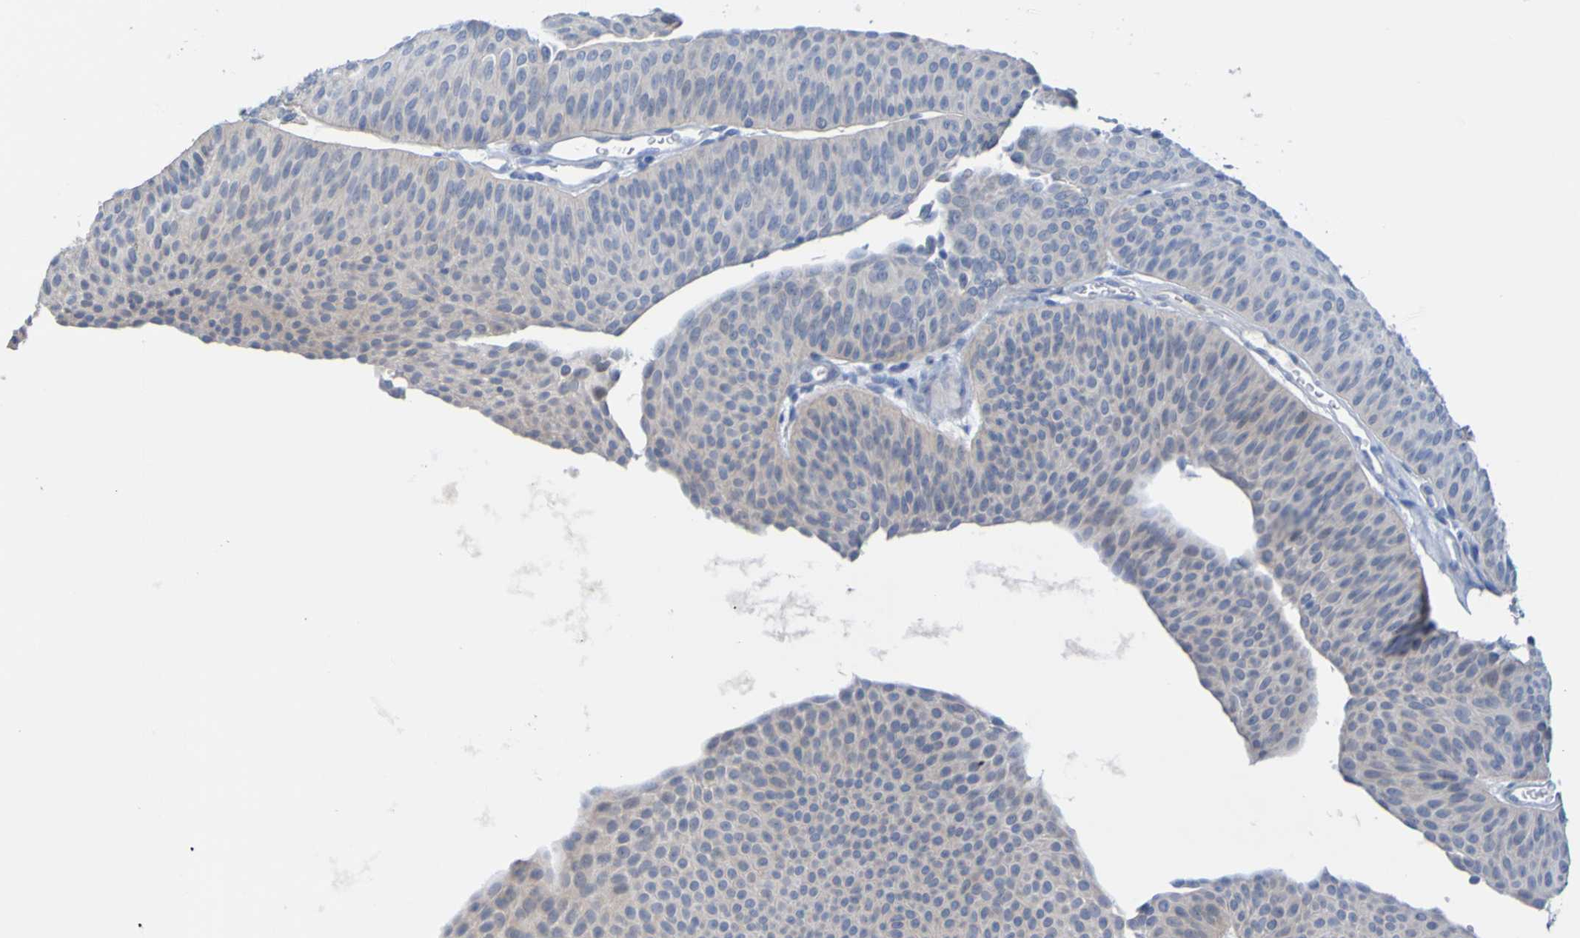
{"staining": {"intensity": "weak", "quantity": ">75%", "location": "cytoplasmic/membranous"}, "tissue": "urothelial cancer", "cell_type": "Tumor cells", "image_type": "cancer", "snomed": [{"axis": "morphology", "description": "Urothelial carcinoma, Low grade"}, {"axis": "topography", "description": "Urinary bladder"}], "caption": "Tumor cells demonstrate low levels of weak cytoplasmic/membranous expression in about >75% of cells in human urothelial cancer. (DAB (3,3'-diaminobenzidine) IHC with brightfield microscopy, high magnification).", "gene": "ACMSD", "patient": {"sex": "female", "age": 60}}